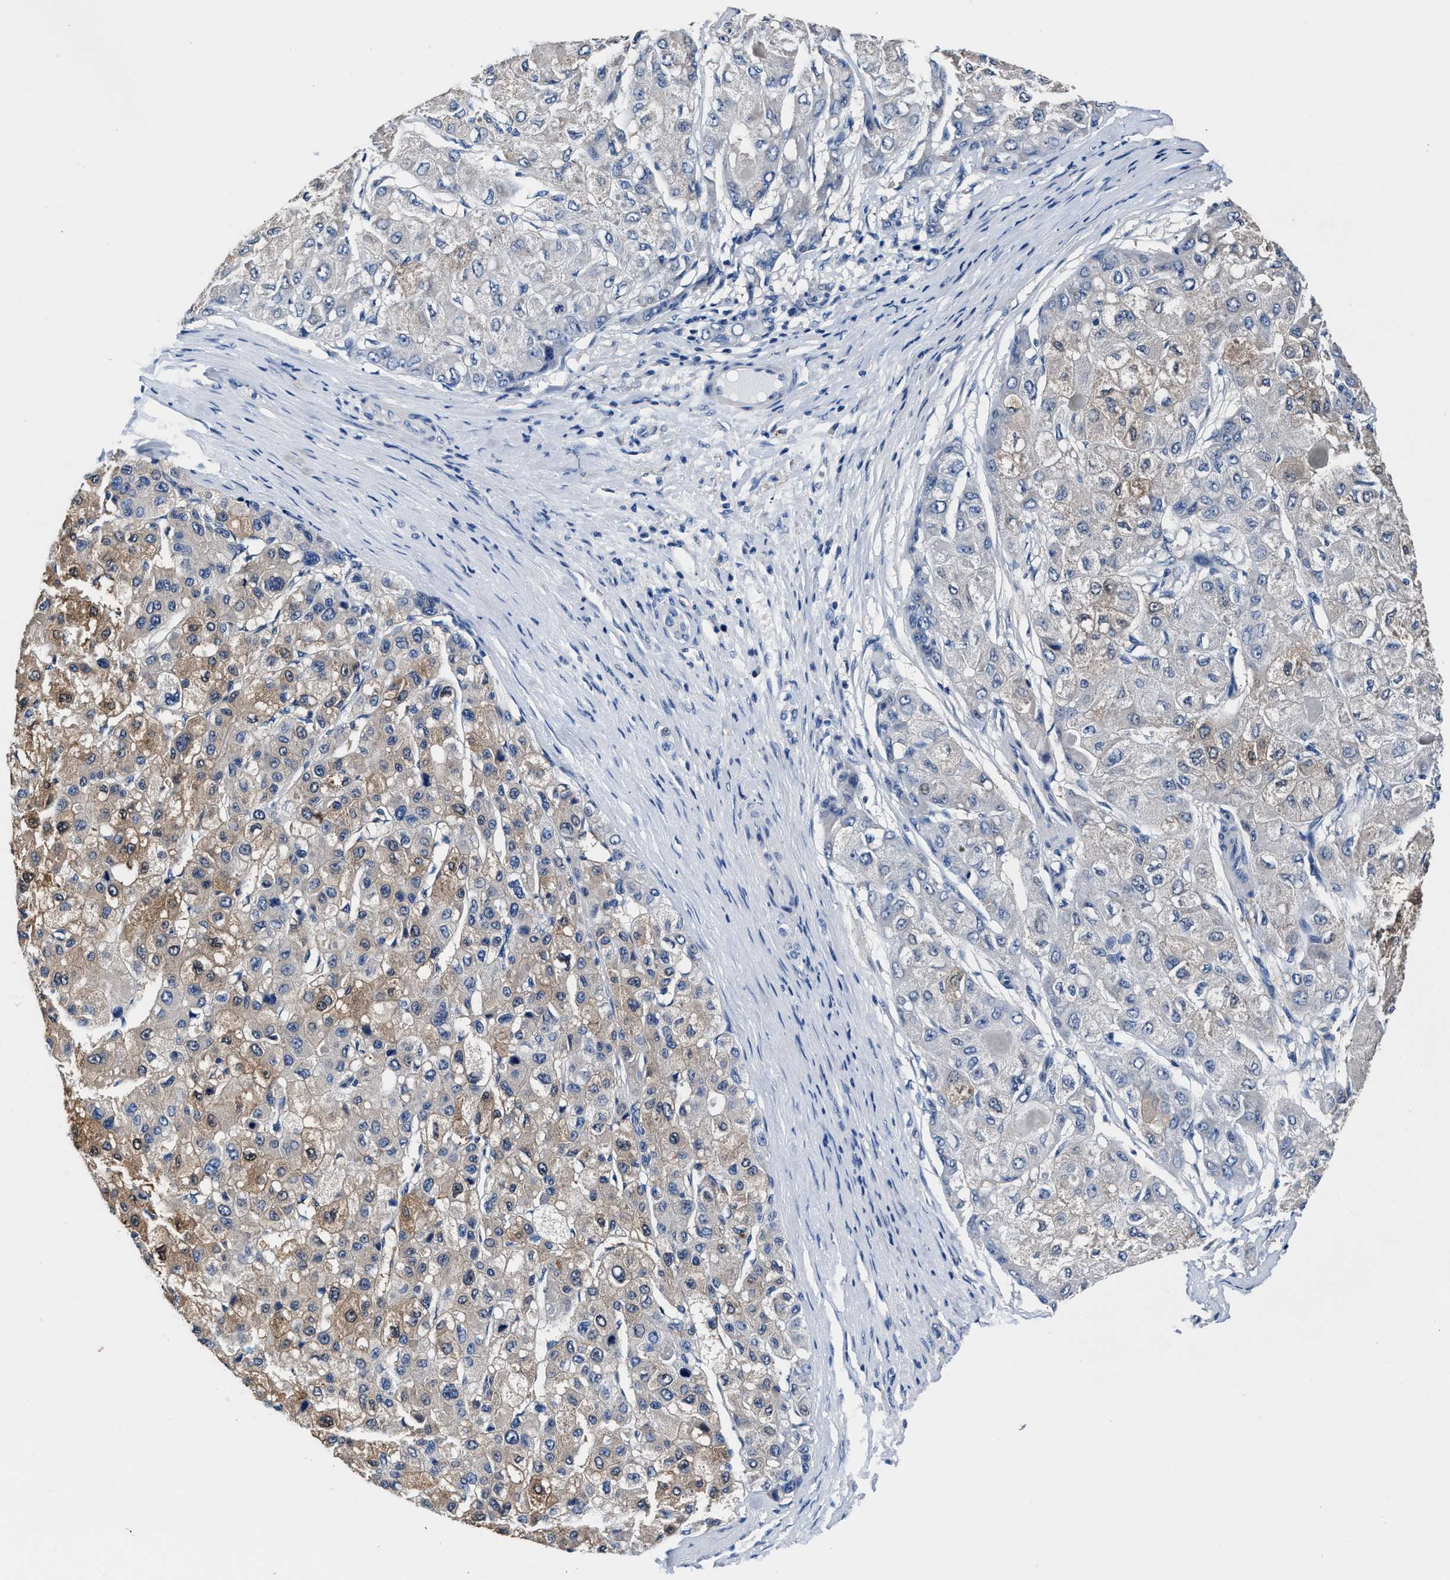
{"staining": {"intensity": "weak", "quantity": ">75%", "location": "cytoplasmic/membranous"}, "tissue": "liver cancer", "cell_type": "Tumor cells", "image_type": "cancer", "snomed": [{"axis": "morphology", "description": "Carcinoma, Hepatocellular, NOS"}, {"axis": "topography", "description": "Liver"}], "caption": "This micrograph demonstrates immunohistochemistry (IHC) staining of human liver cancer, with low weak cytoplasmic/membranous staining in about >75% of tumor cells.", "gene": "GSTM1", "patient": {"sex": "male", "age": 80}}